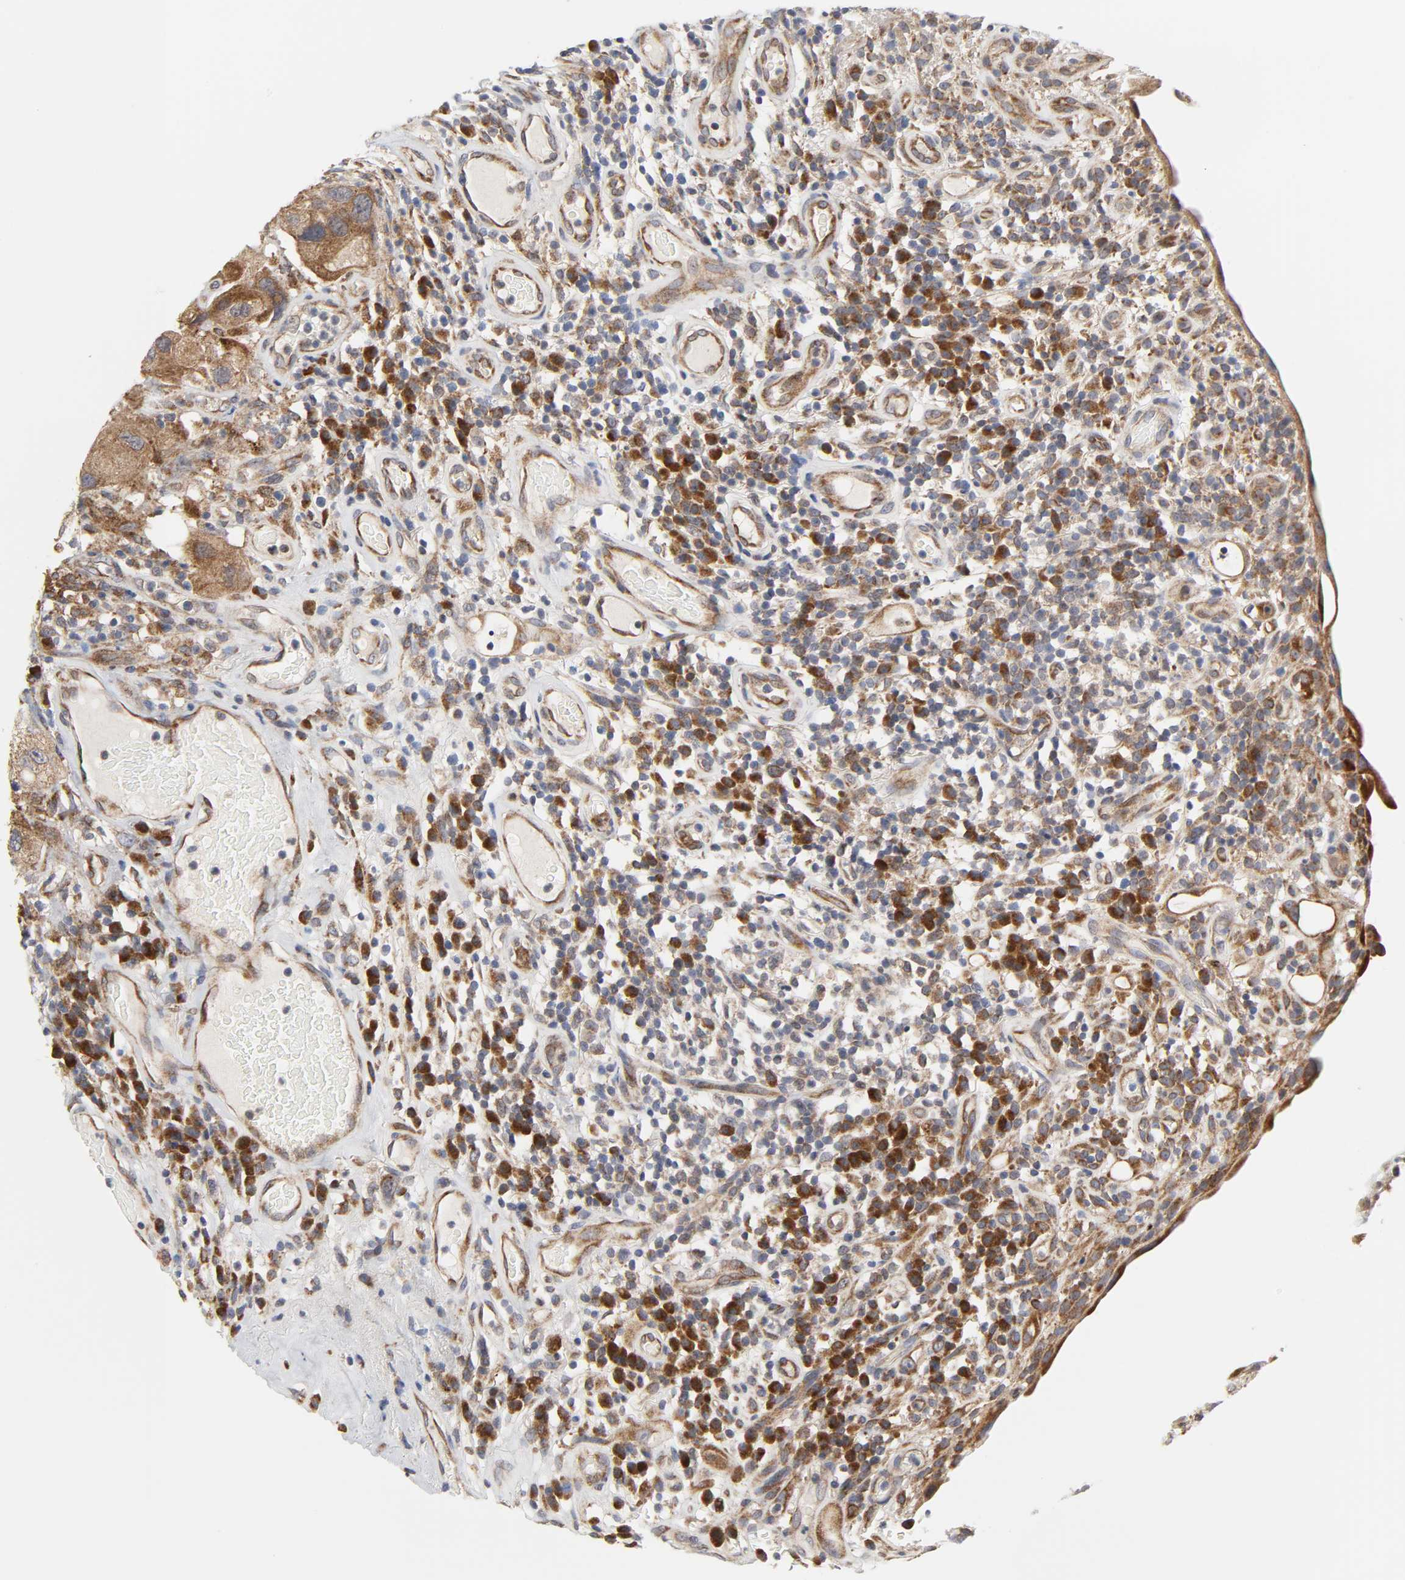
{"staining": {"intensity": "moderate", "quantity": ">75%", "location": "cytoplasmic/membranous"}, "tissue": "urothelial cancer", "cell_type": "Tumor cells", "image_type": "cancer", "snomed": [{"axis": "morphology", "description": "Urothelial carcinoma, High grade"}, {"axis": "topography", "description": "Urinary bladder"}], "caption": "Tumor cells display medium levels of moderate cytoplasmic/membranous staining in about >75% of cells in high-grade urothelial carcinoma.", "gene": "BAX", "patient": {"sex": "female", "age": 64}}